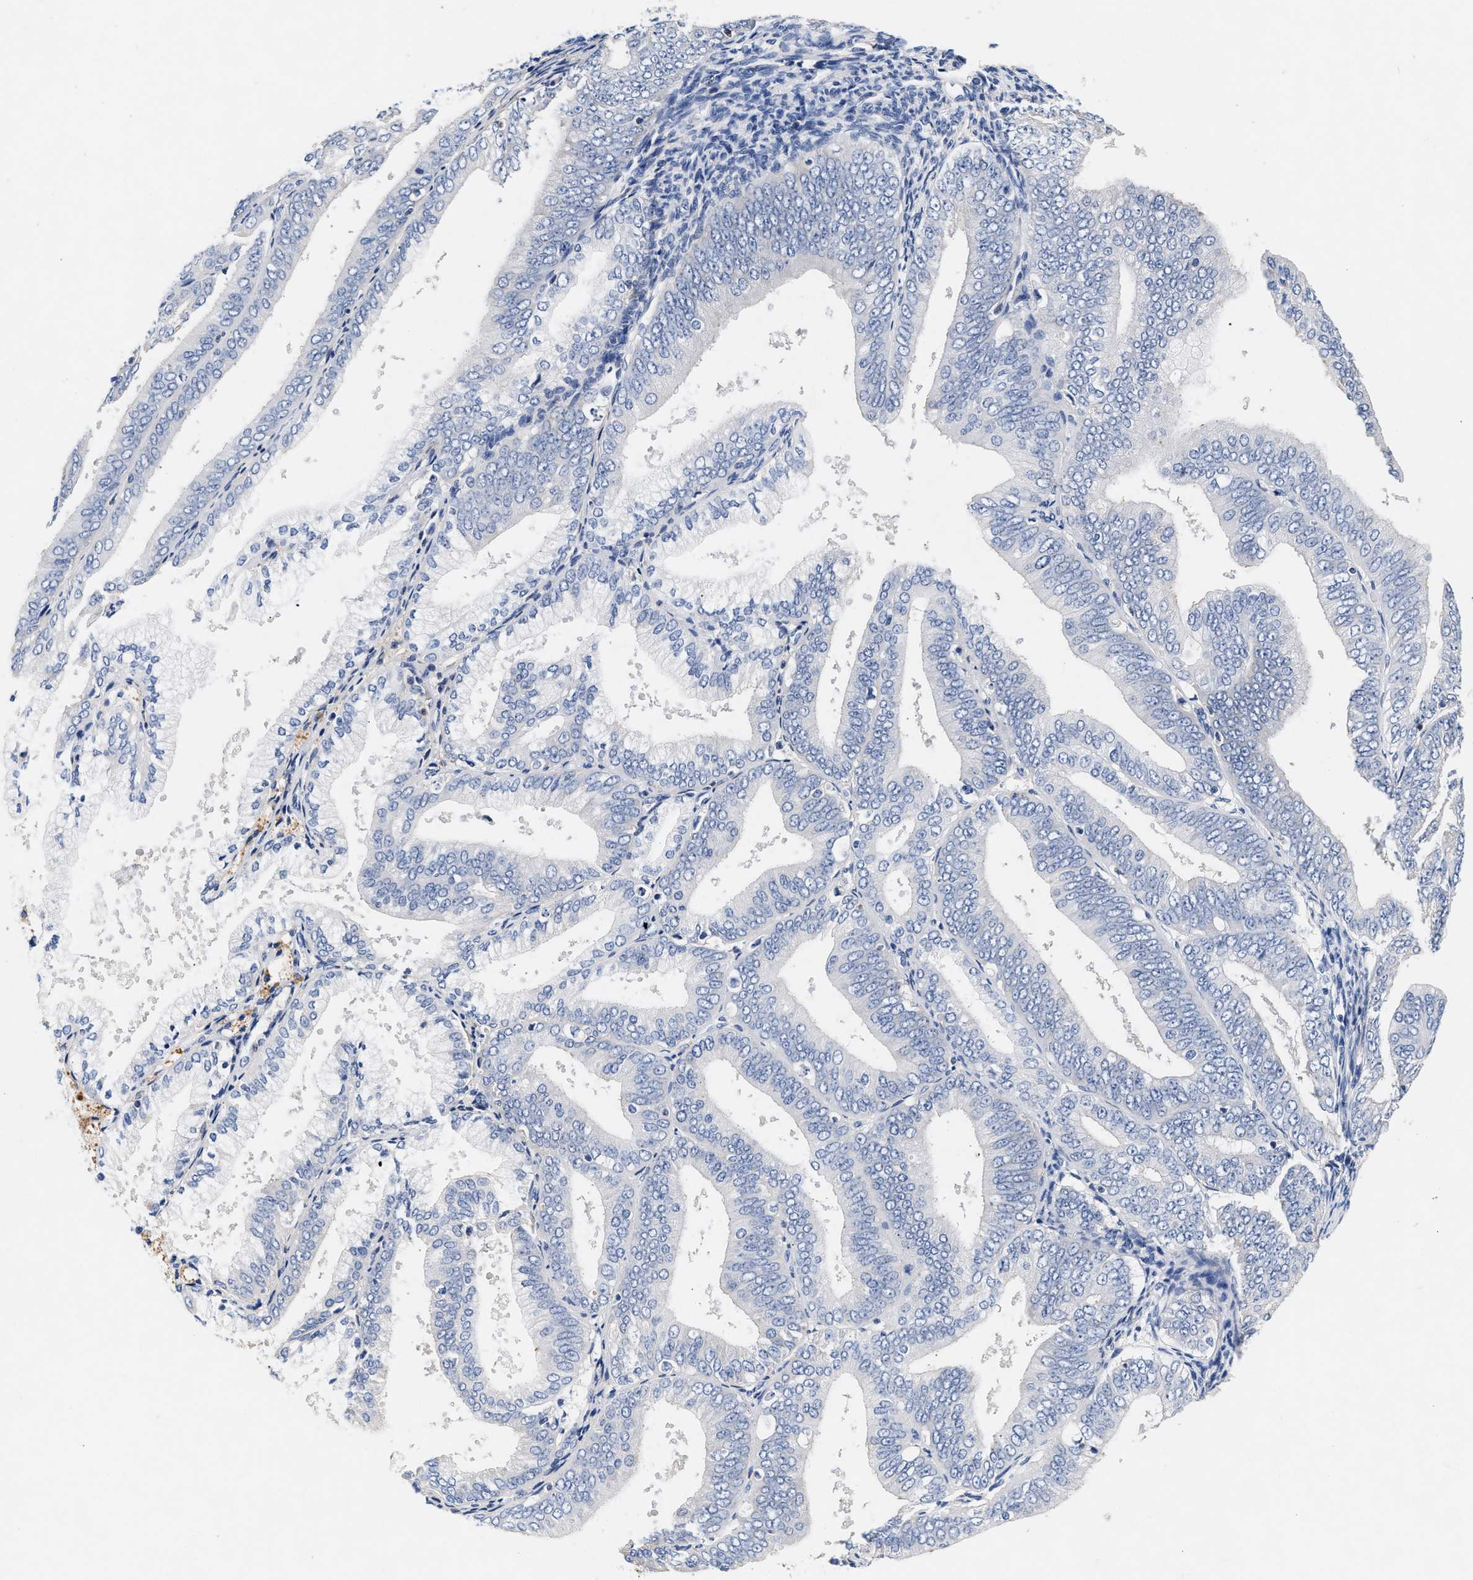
{"staining": {"intensity": "negative", "quantity": "none", "location": "none"}, "tissue": "endometrial cancer", "cell_type": "Tumor cells", "image_type": "cancer", "snomed": [{"axis": "morphology", "description": "Adenocarcinoma, NOS"}, {"axis": "topography", "description": "Endometrium"}], "caption": "DAB immunohistochemical staining of human endometrial adenocarcinoma displays no significant positivity in tumor cells.", "gene": "GNAI3", "patient": {"sex": "female", "age": 63}}